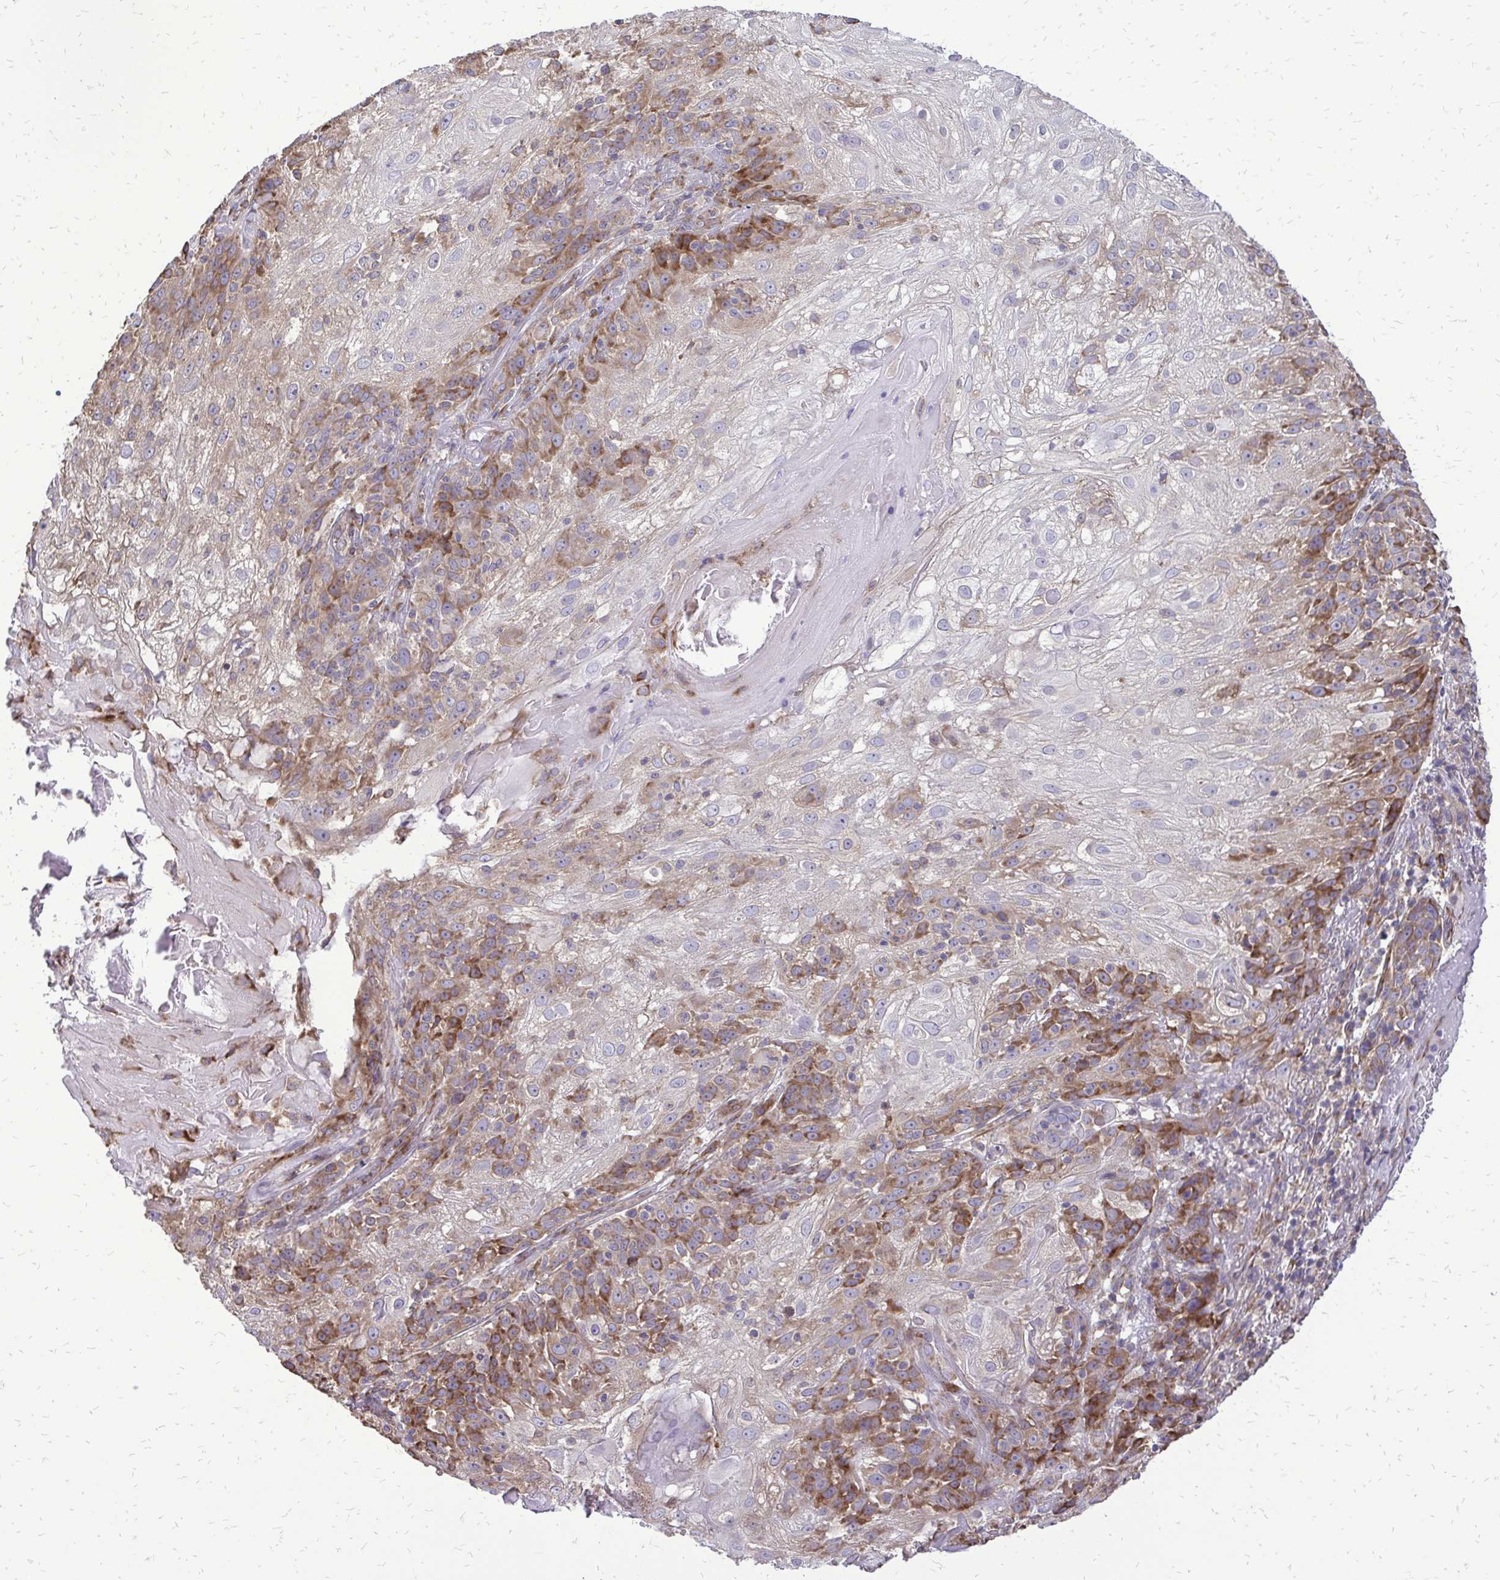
{"staining": {"intensity": "moderate", "quantity": "25%-75%", "location": "cytoplasmic/membranous"}, "tissue": "skin cancer", "cell_type": "Tumor cells", "image_type": "cancer", "snomed": [{"axis": "morphology", "description": "Normal tissue, NOS"}, {"axis": "morphology", "description": "Squamous cell carcinoma, NOS"}, {"axis": "topography", "description": "Skin"}], "caption": "A high-resolution photomicrograph shows IHC staining of squamous cell carcinoma (skin), which reveals moderate cytoplasmic/membranous positivity in approximately 25%-75% of tumor cells.", "gene": "RPS3", "patient": {"sex": "female", "age": 83}}